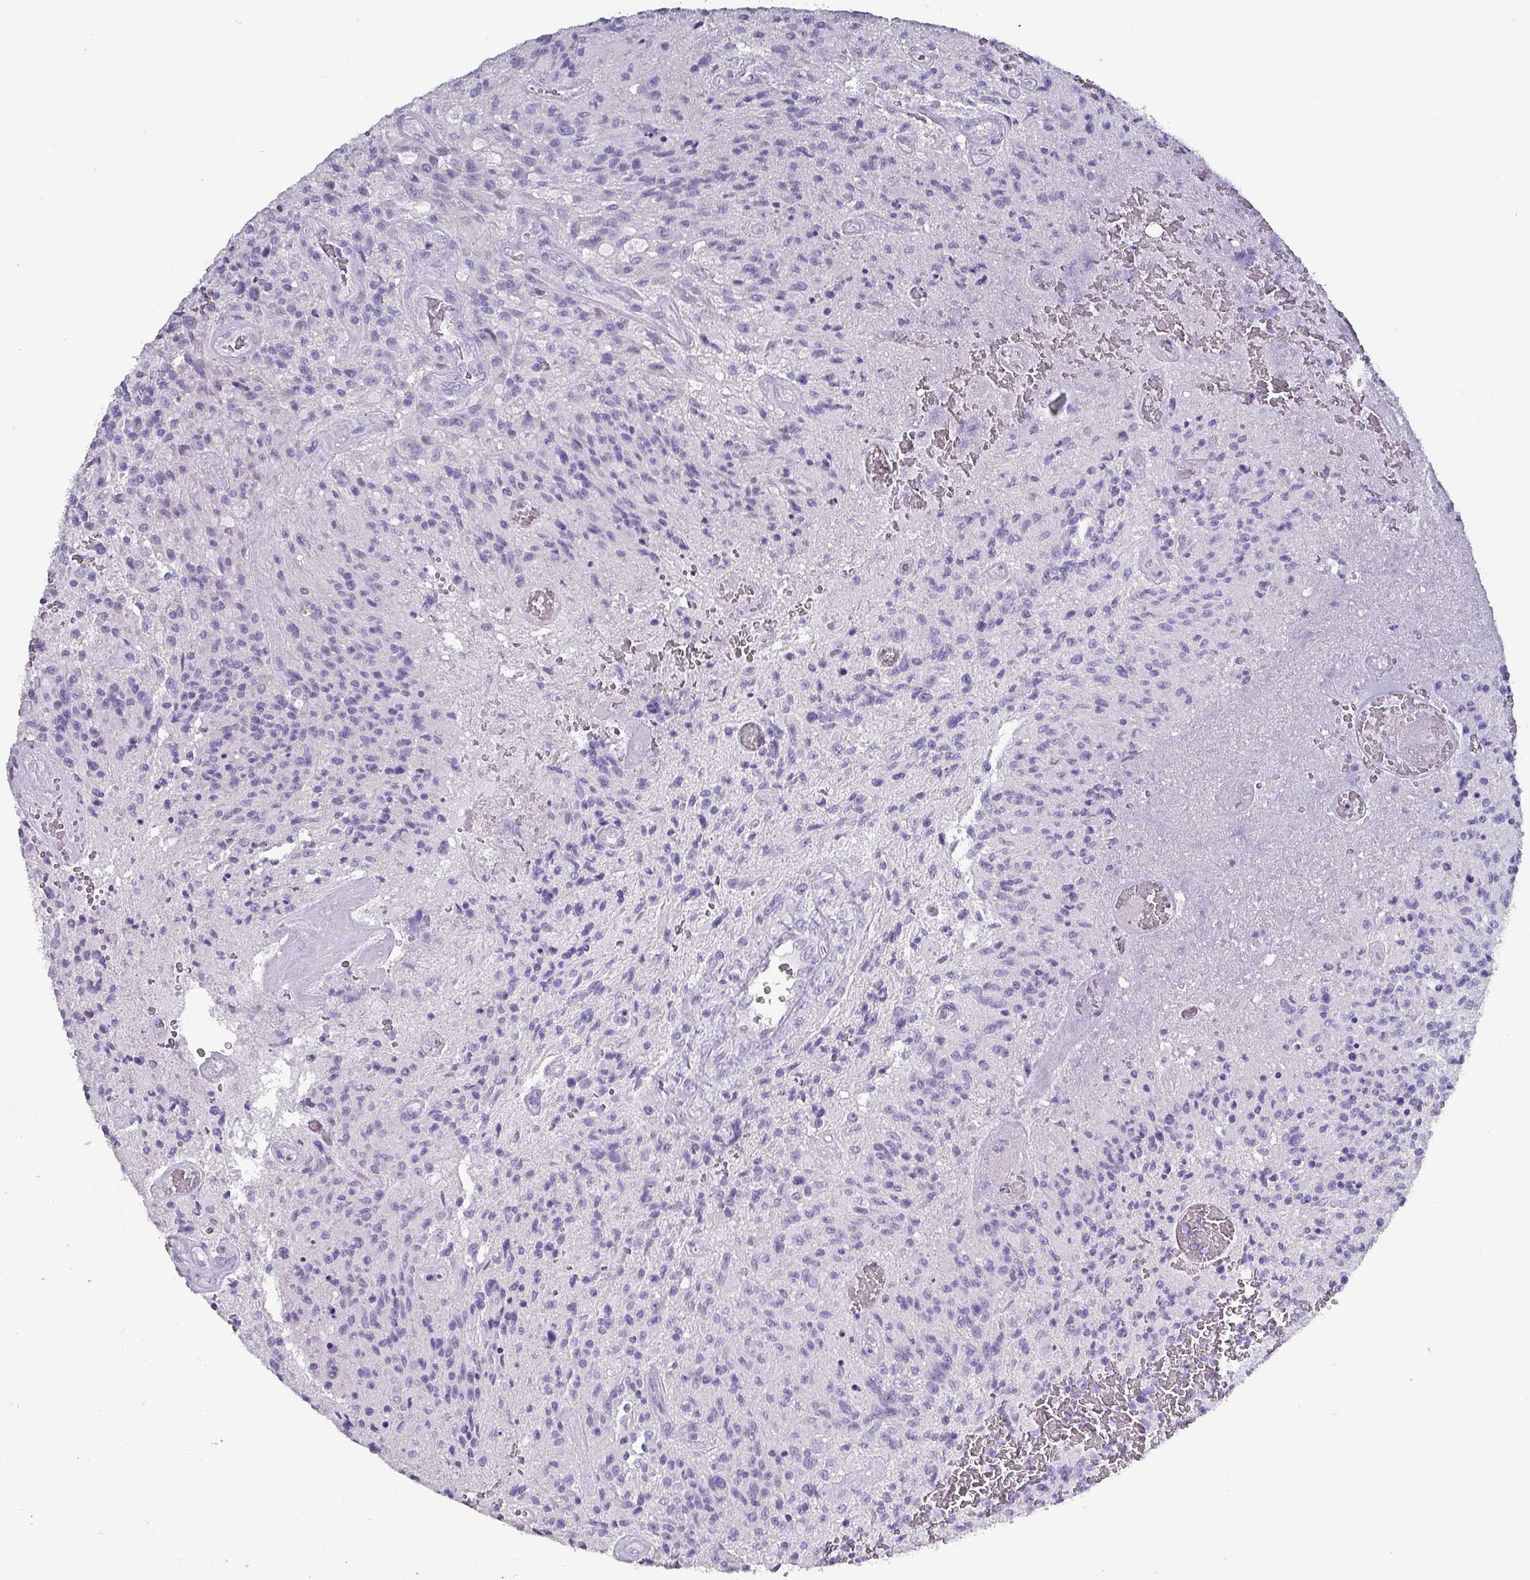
{"staining": {"intensity": "negative", "quantity": "none", "location": "none"}, "tissue": "glioma", "cell_type": "Tumor cells", "image_type": "cancer", "snomed": [{"axis": "morphology", "description": "Normal tissue, NOS"}, {"axis": "morphology", "description": "Glioma, malignant, High grade"}, {"axis": "topography", "description": "Cerebral cortex"}], "caption": "An IHC micrograph of high-grade glioma (malignant) is shown. There is no staining in tumor cells of high-grade glioma (malignant). (Brightfield microscopy of DAB (3,3'-diaminobenzidine) immunohistochemistry (IHC) at high magnification).", "gene": "INS-IGF2", "patient": {"sex": "male", "age": 56}}